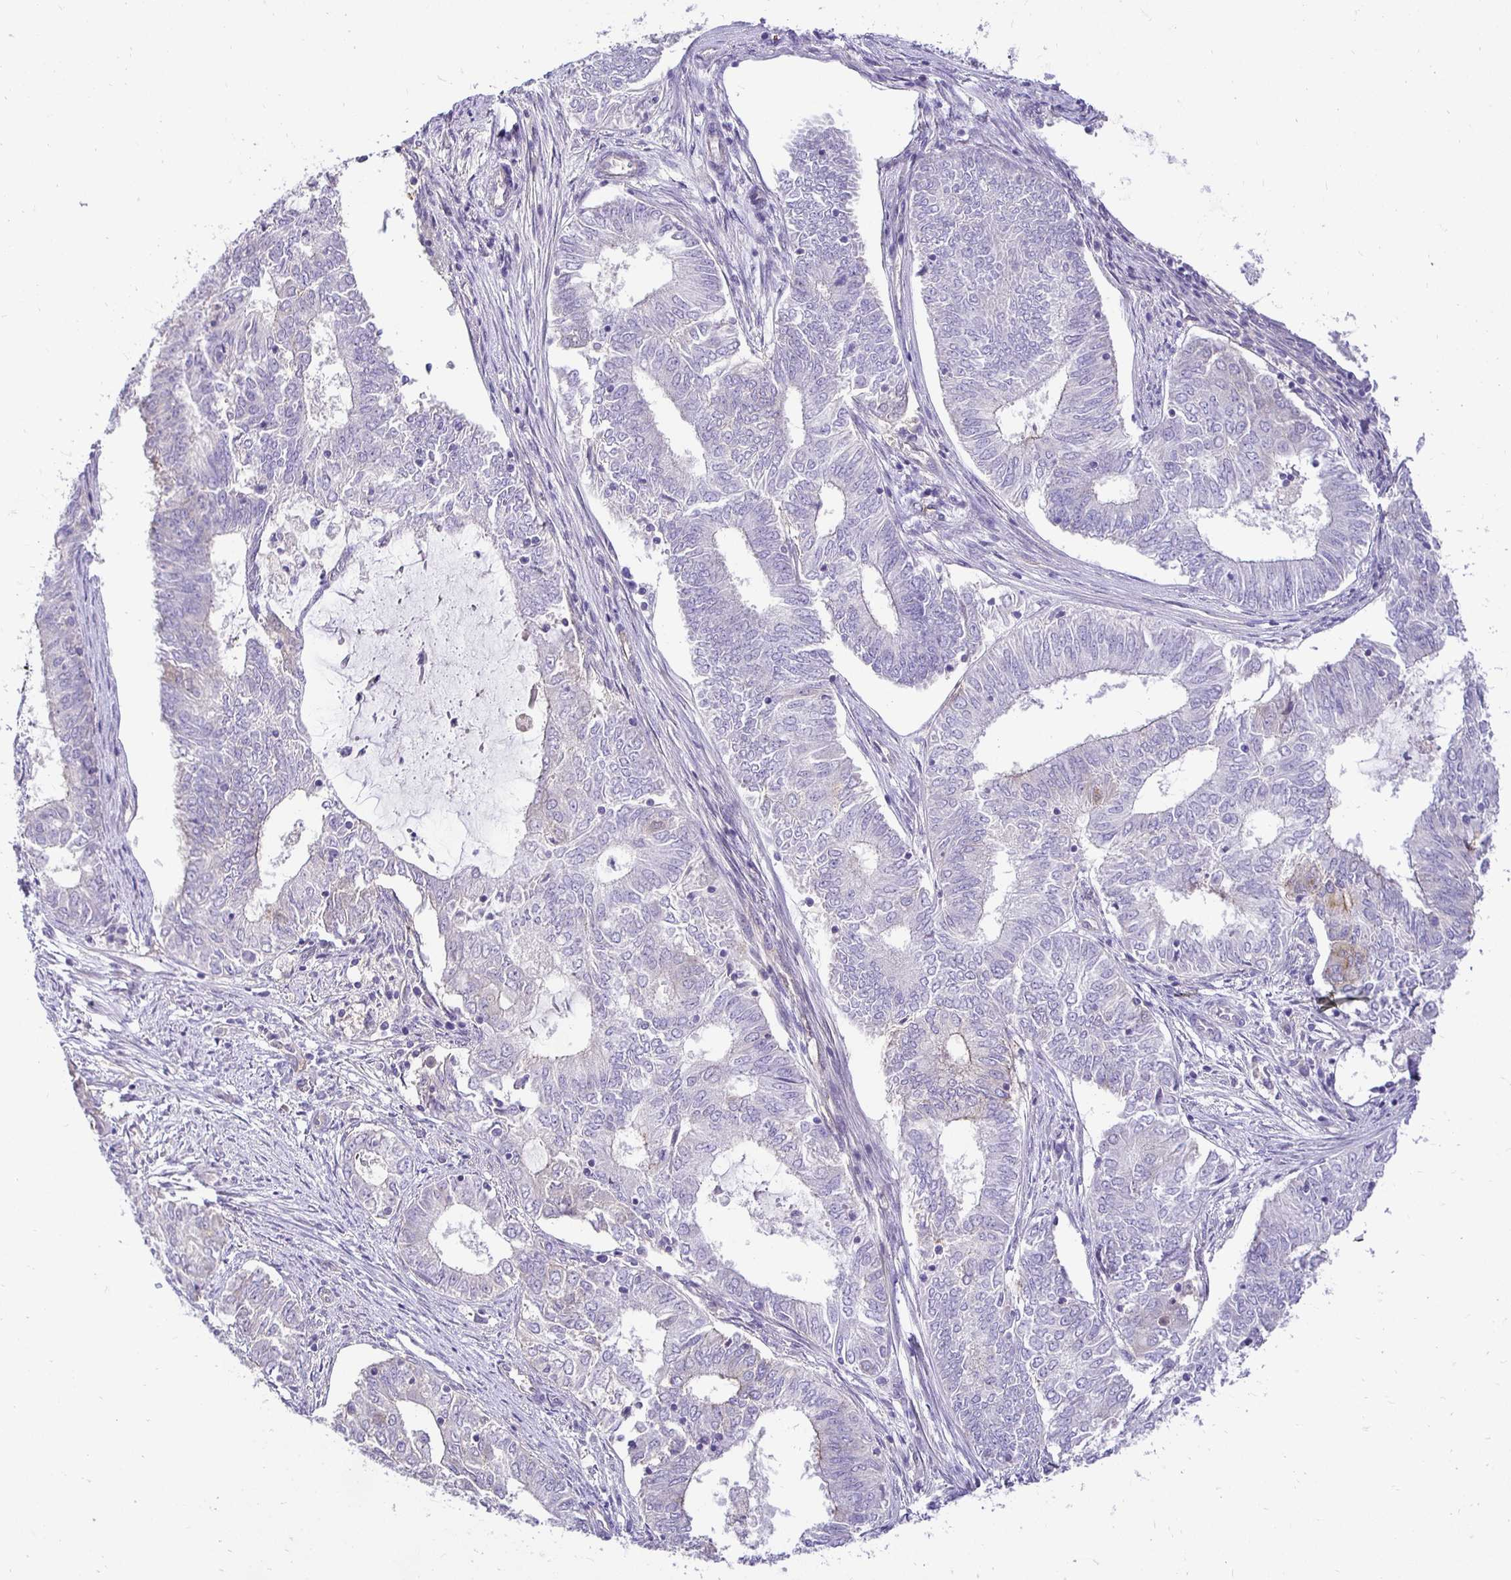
{"staining": {"intensity": "negative", "quantity": "none", "location": "none"}, "tissue": "endometrial cancer", "cell_type": "Tumor cells", "image_type": "cancer", "snomed": [{"axis": "morphology", "description": "Adenocarcinoma, NOS"}, {"axis": "topography", "description": "Endometrium"}], "caption": "An immunohistochemistry (IHC) image of endometrial cancer (adenocarcinoma) is shown. There is no staining in tumor cells of endometrial cancer (adenocarcinoma). (DAB (3,3'-diaminobenzidine) immunohistochemistry visualized using brightfield microscopy, high magnification).", "gene": "SLC9A1", "patient": {"sex": "female", "age": 62}}